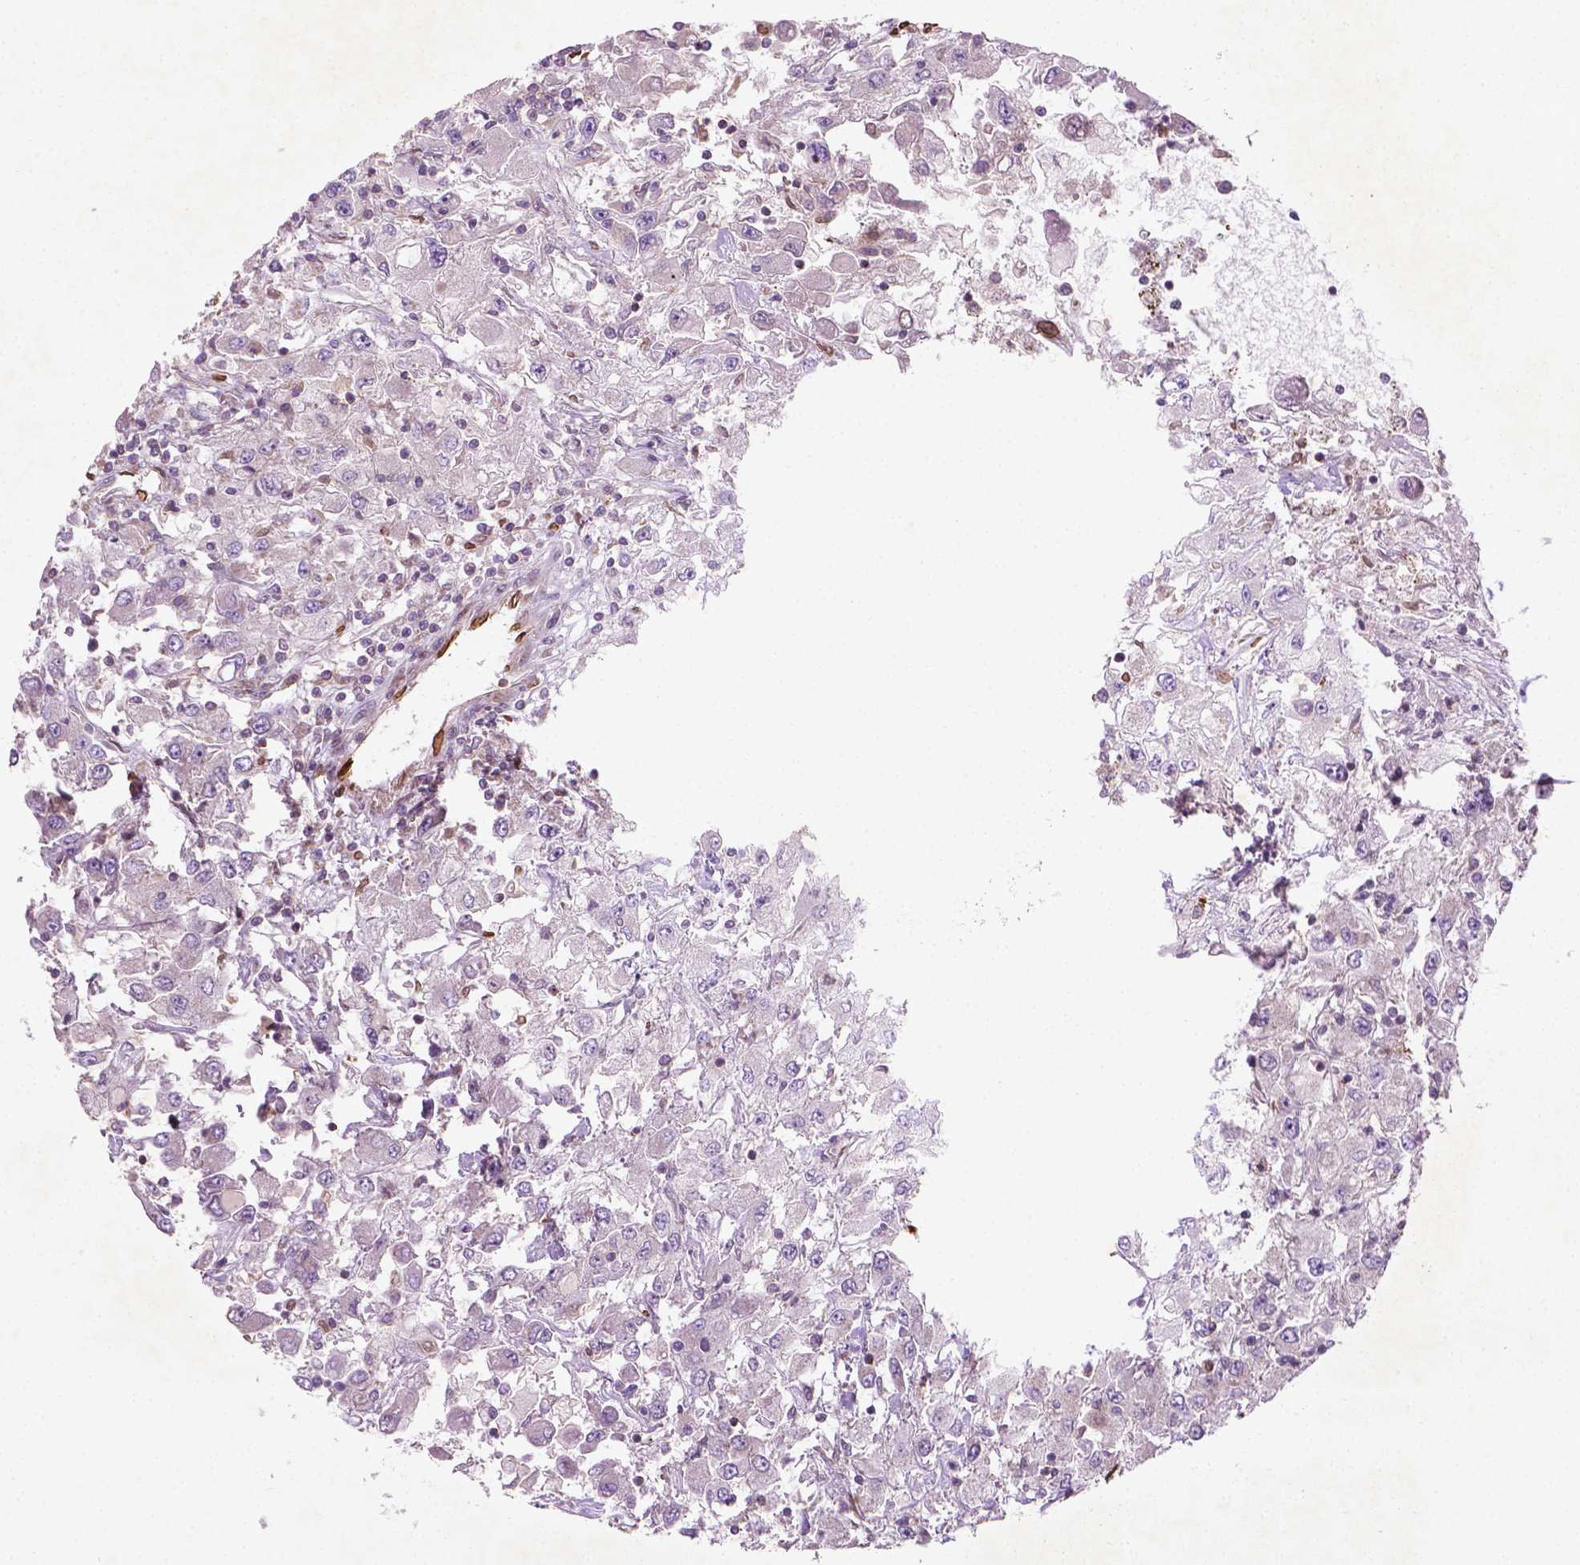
{"staining": {"intensity": "negative", "quantity": "none", "location": "none"}, "tissue": "renal cancer", "cell_type": "Tumor cells", "image_type": "cancer", "snomed": [{"axis": "morphology", "description": "Adenocarcinoma, NOS"}, {"axis": "topography", "description": "Kidney"}], "caption": "Tumor cells show no significant protein expression in adenocarcinoma (renal). (Stains: DAB (3,3'-diaminobenzidine) IHC with hematoxylin counter stain, Microscopy: brightfield microscopy at high magnification).", "gene": "TCHP", "patient": {"sex": "female", "age": 67}}